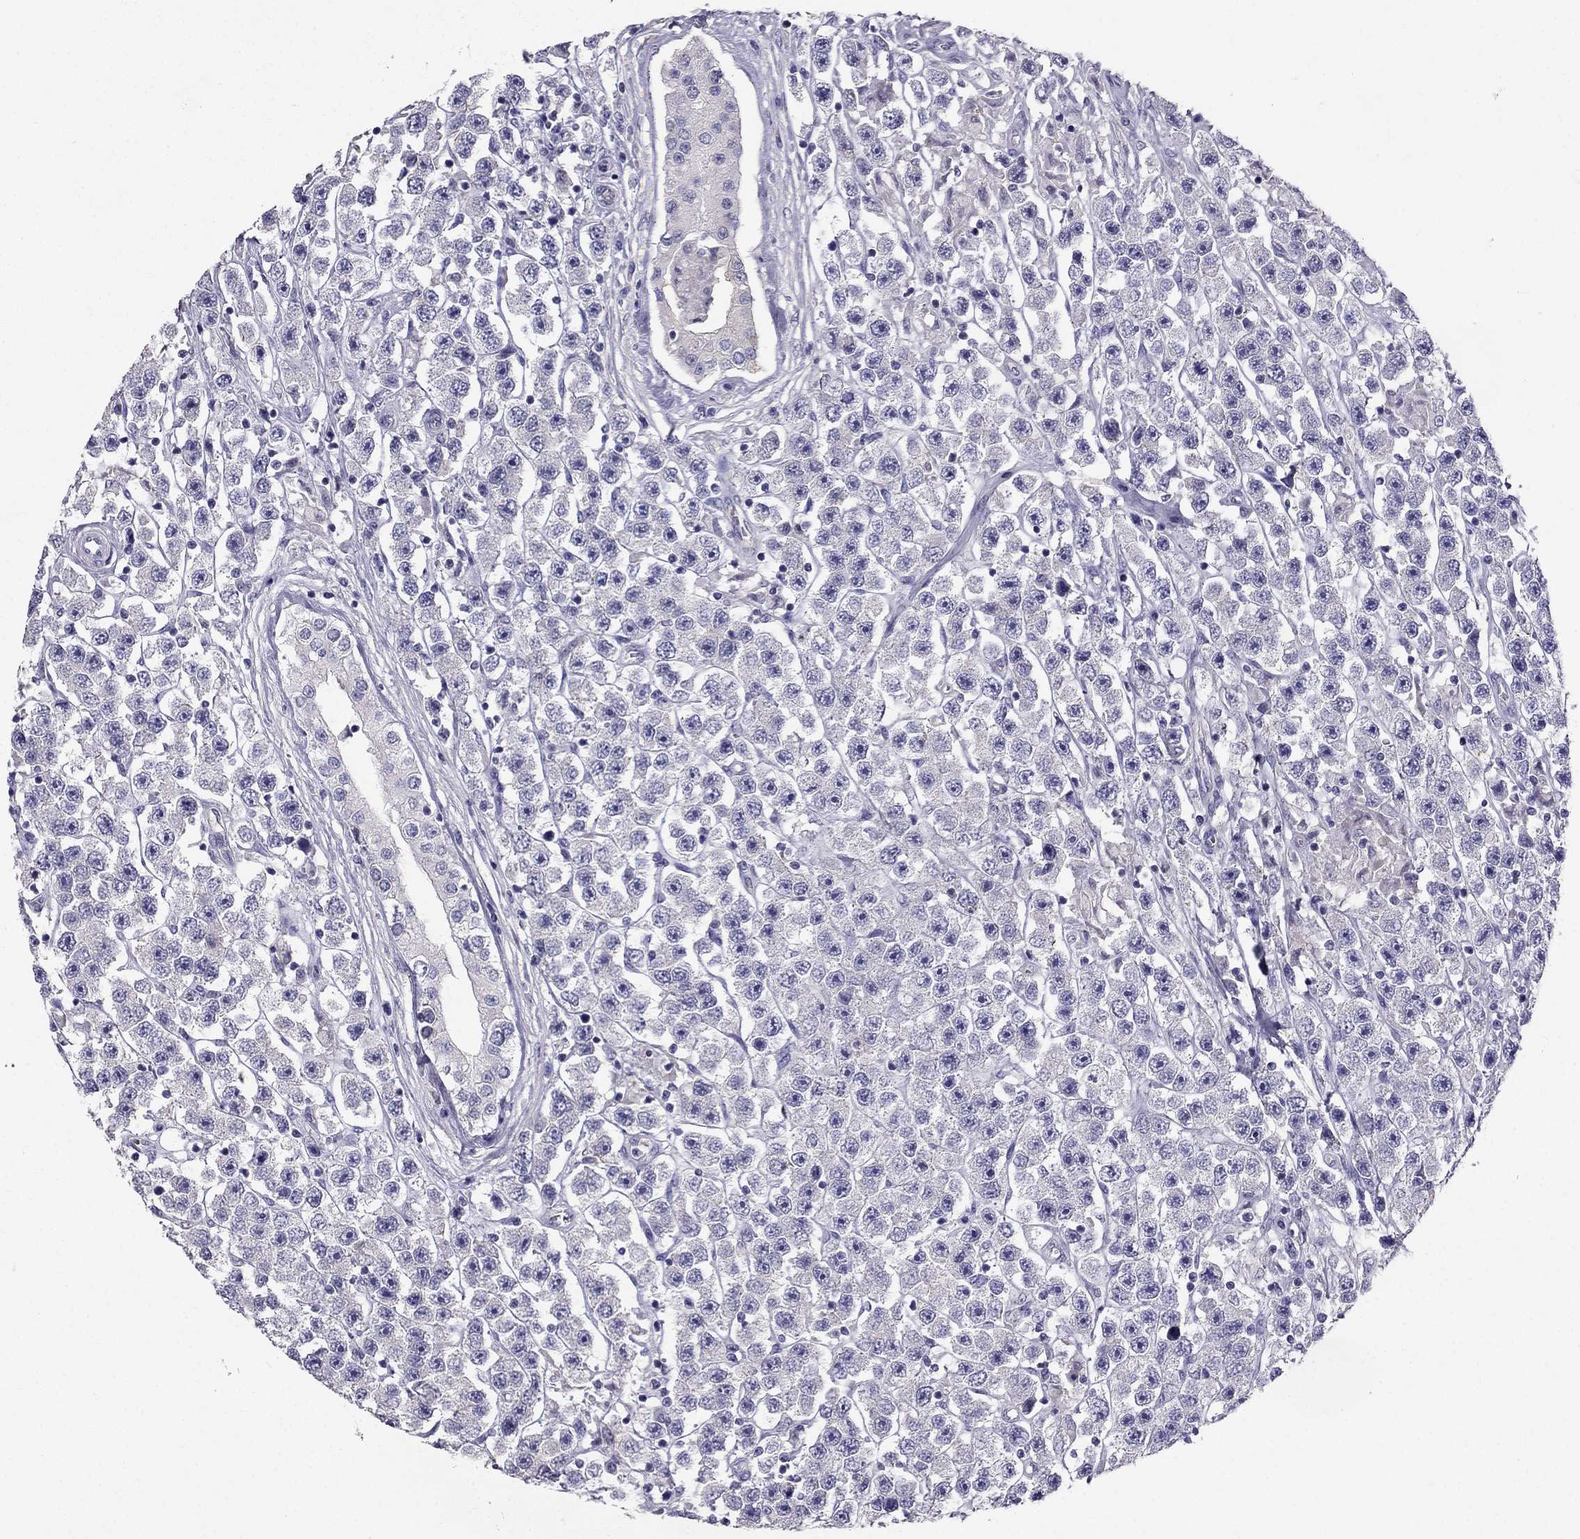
{"staining": {"intensity": "negative", "quantity": "none", "location": "none"}, "tissue": "testis cancer", "cell_type": "Tumor cells", "image_type": "cancer", "snomed": [{"axis": "morphology", "description": "Seminoma, NOS"}, {"axis": "topography", "description": "Testis"}], "caption": "The immunohistochemistry (IHC) image has no significant positivity in tumor cells of testis cancer tissue.", "gene": "SYT5", "patient": {"sex": "male", "age": 45}}